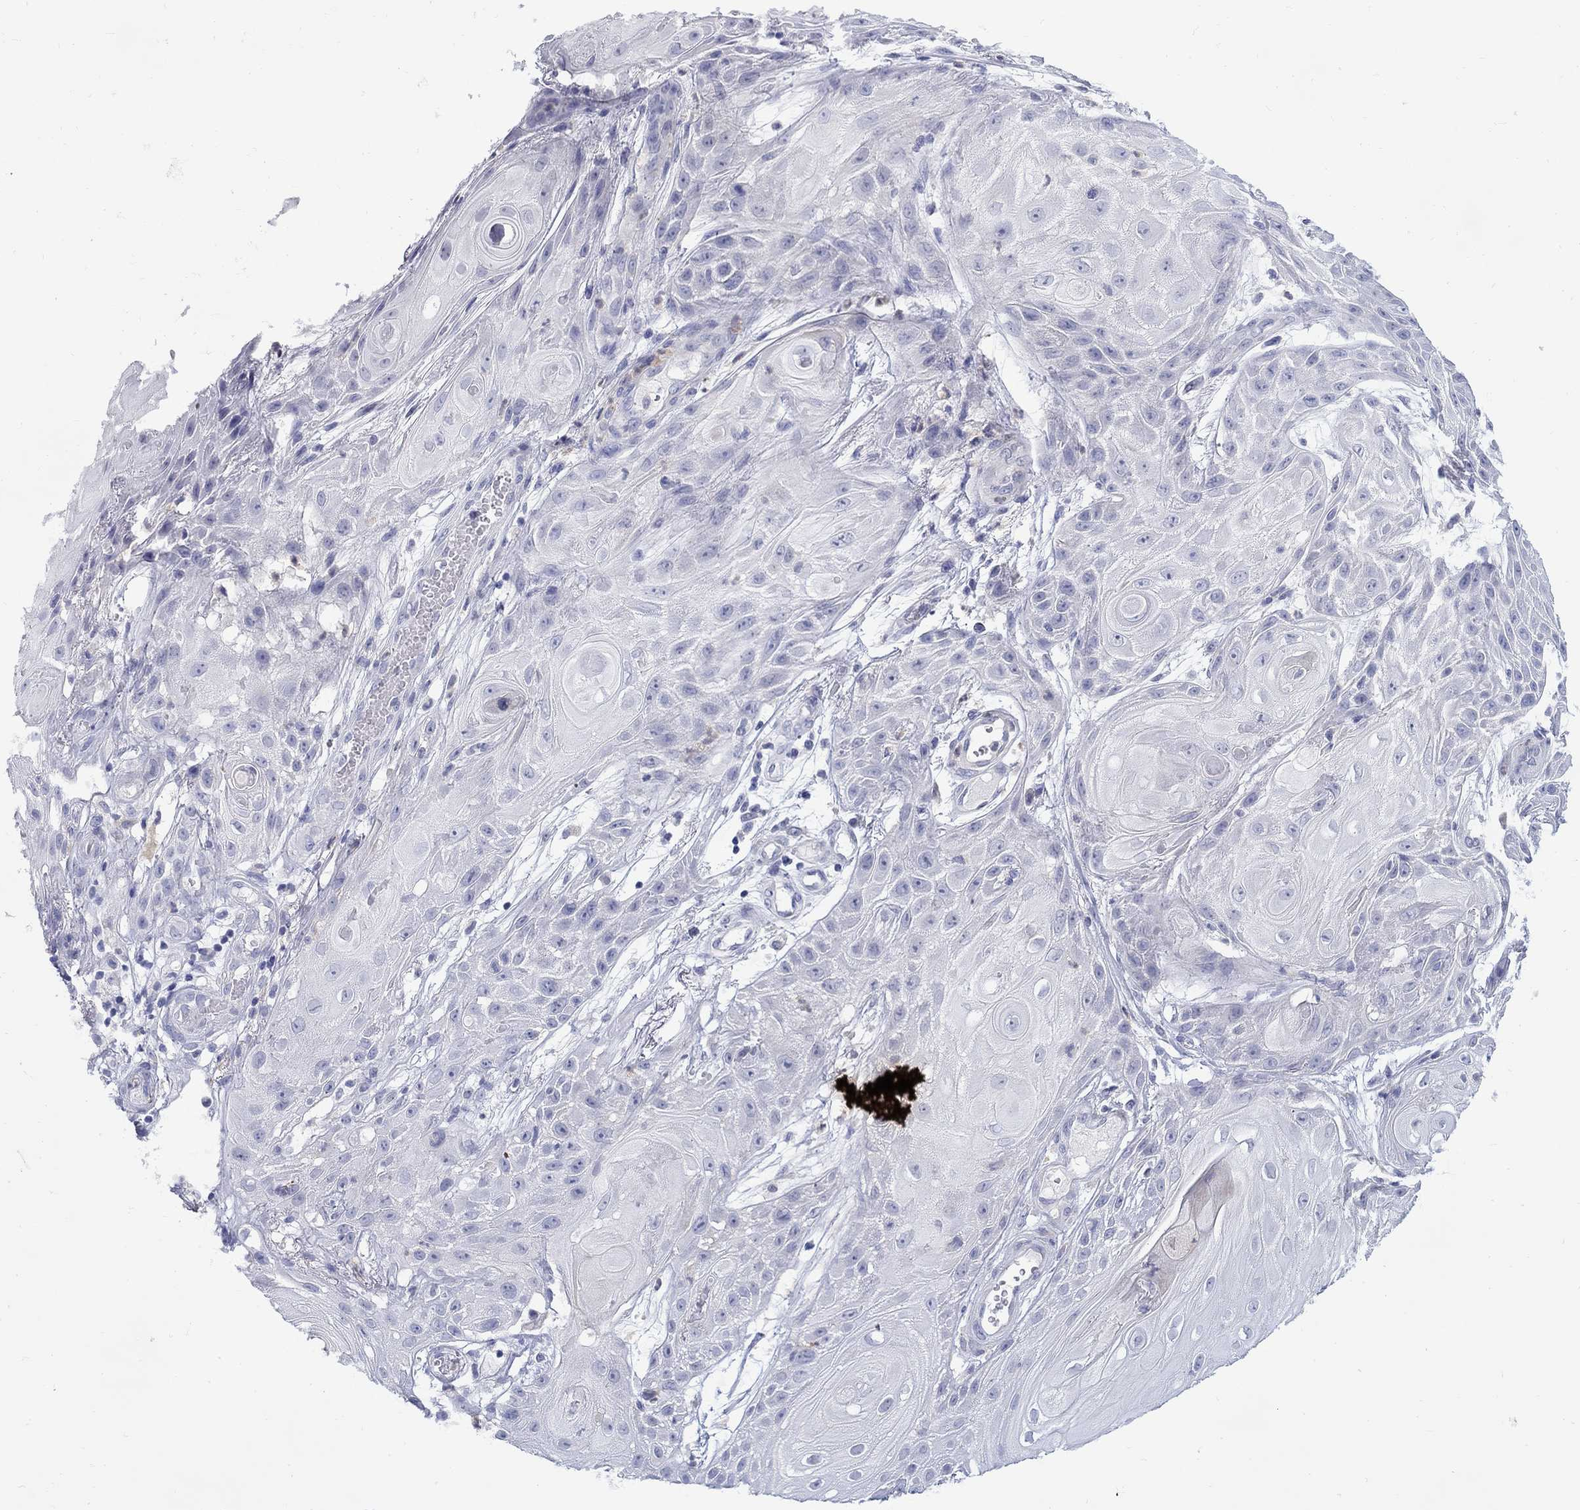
{"staining": {"intensity": "negative", "quantity": "none", "location": "none"}, "tissue": "skin cancer", "cell_type": "Tumor cells", "image_type": "cancer", "snomed": [{"axis": "morphology", "description": "Squamous cell carcinoma, NOS"}, {"axis": "topography", "description": "Skin"}], "caption": "Skin squamous cell carcinoma was stained to show a protein in brown. There is no significant positivity in tumor cells. (Immunohistochemistry (ihc), brightfield microscopy, high magnification).", "gene": "ABCA4", "patient": {"sex": "male", "age": 62}}